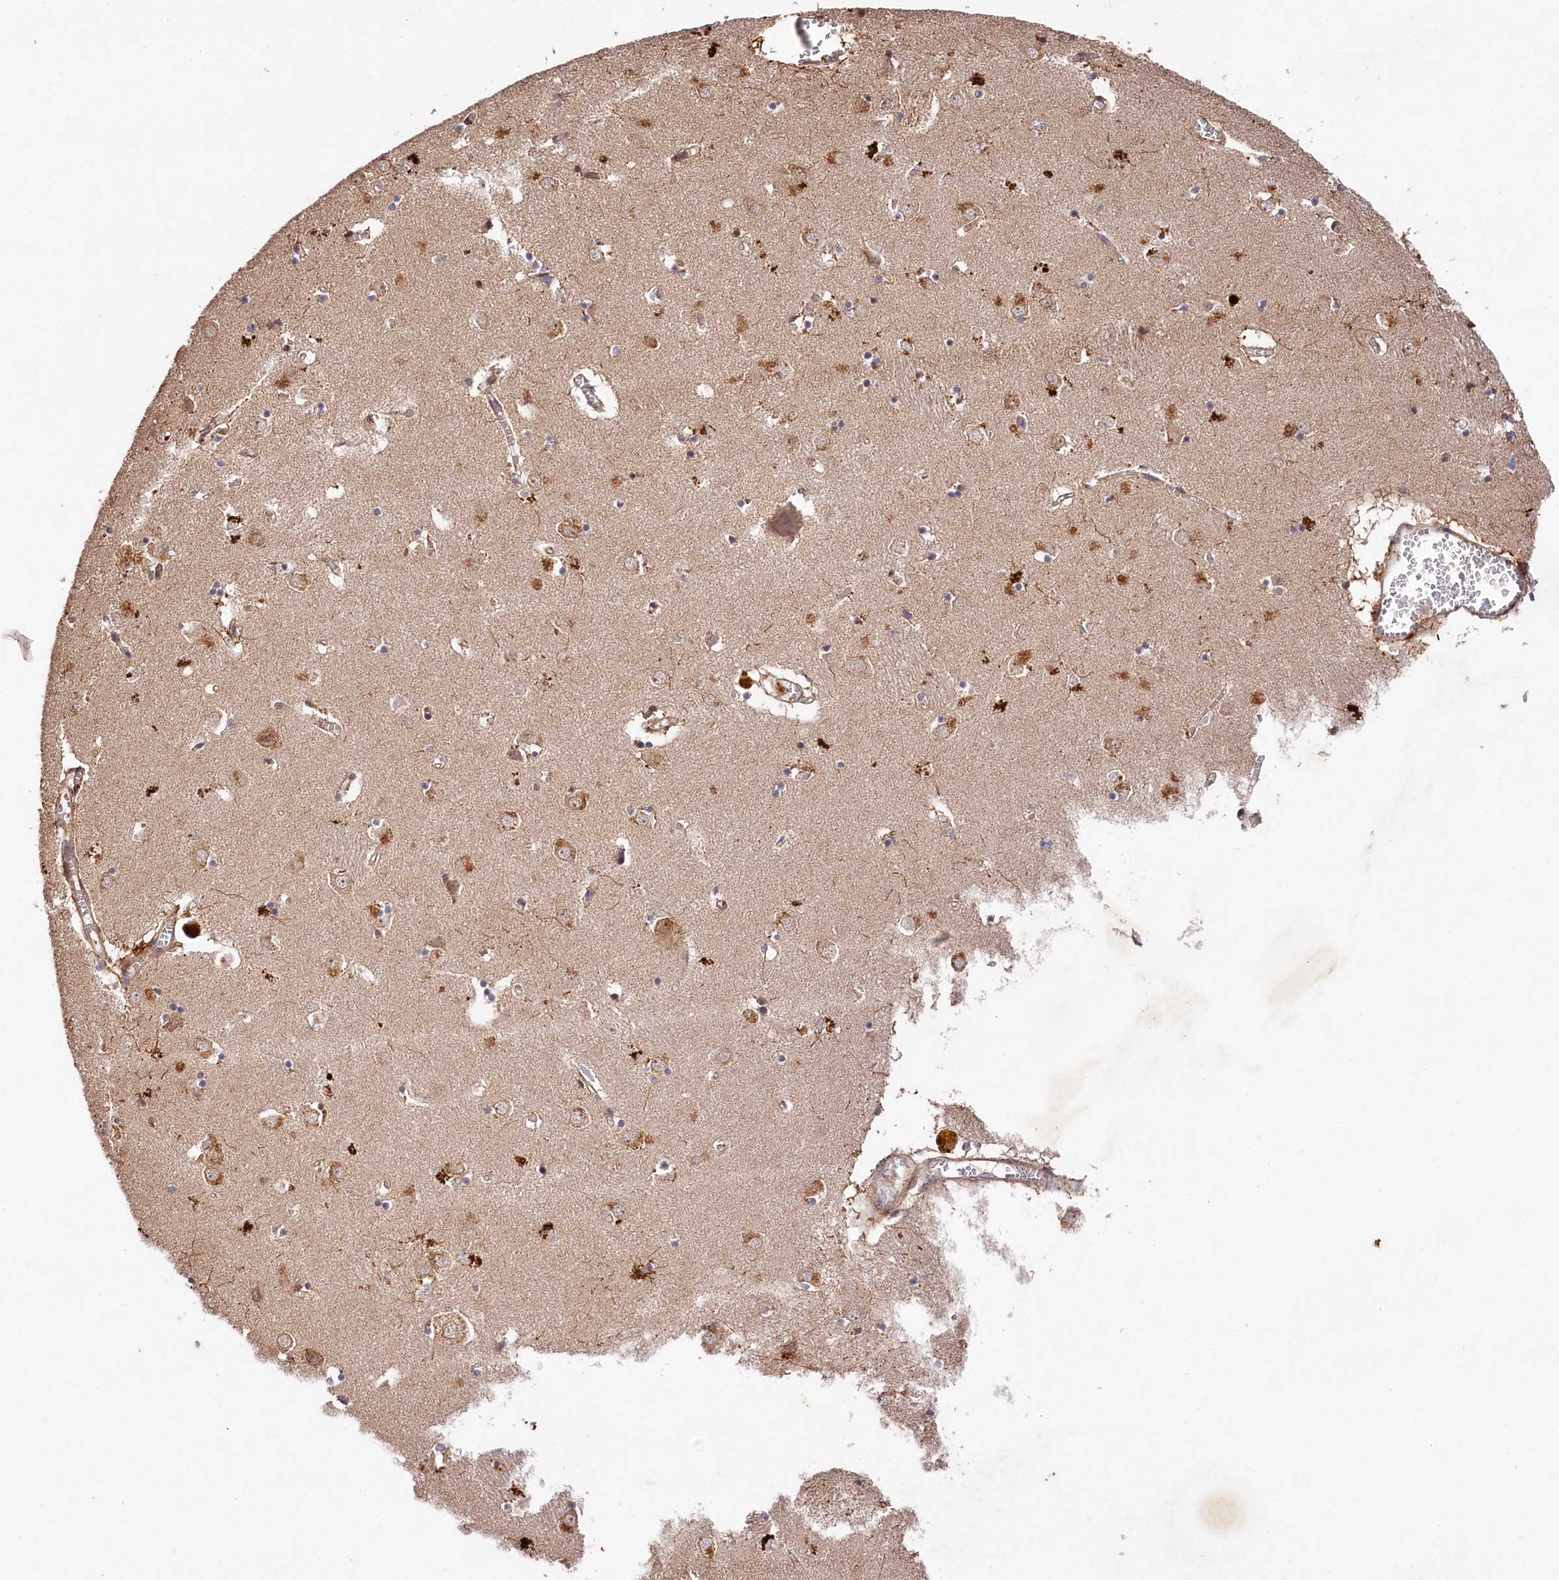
{"staining": {"intensity": "moderate", "quantity": "25%-75%", "location": "cytoplasmic/membranous"}, "tissue": "caudate", "cell_type": "Glial cells", "image_type": "normal", "snomed": [{"axis": "morphology", "description": "Normal tissue, NOS"}, {"axis": "topography", "description": "Lateral ventricle wall"}], "caption": "Unremarkable caudate demonstrates moderate cytoplasmic/membranous expression in approximately 25%-75% of glial cells, visualized by immunohistochemistry. (DAB IHC with brightfield microscopy, high magnification).", "gene": "MCF2L2", "patient": {"sex": "male", "age": 70}}